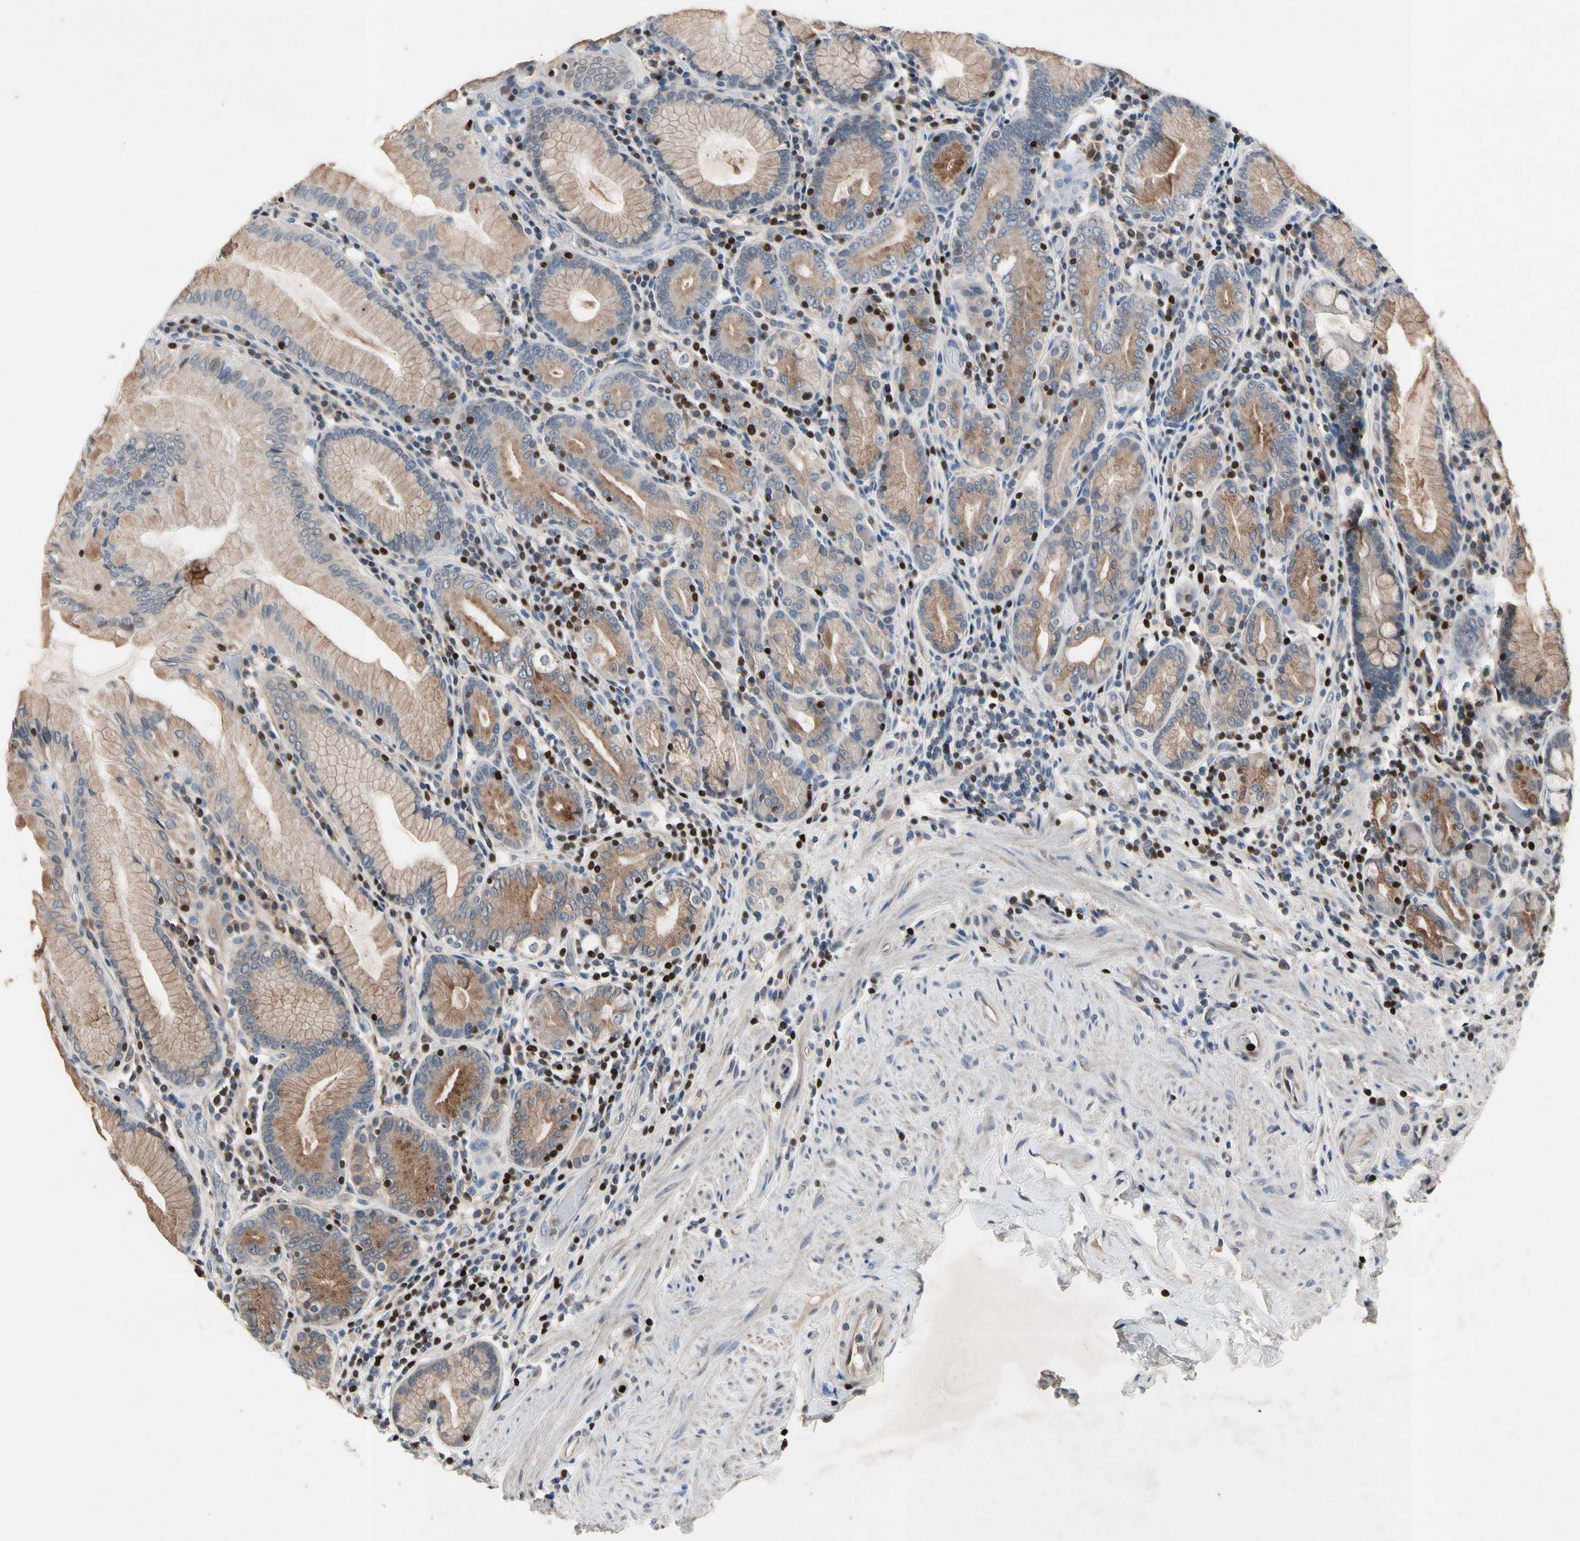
{"staining": {"intensity": "moderate", "quantity": "25%-75%", "location": "cytoplasmic/membranous"}, "tissue": "stomach", "cell_type": "Glandular cells", "image_type": "normal", "snomed": [{"axis": "morphology", "description": "Normal tissue, NOS"}, {"axis": "topography", "description": "Stomach, lower"}], "caption": "Immunohistochemistry photomicrograph of unremarkable human stomach stained for a protein (brown), which exhibits medium levels of moderate cytoplasmic/membranous staining in about 25%-75% of glandular cells.", "gene": "TBX21", "patient": {"sex": "female", "age": 76}}